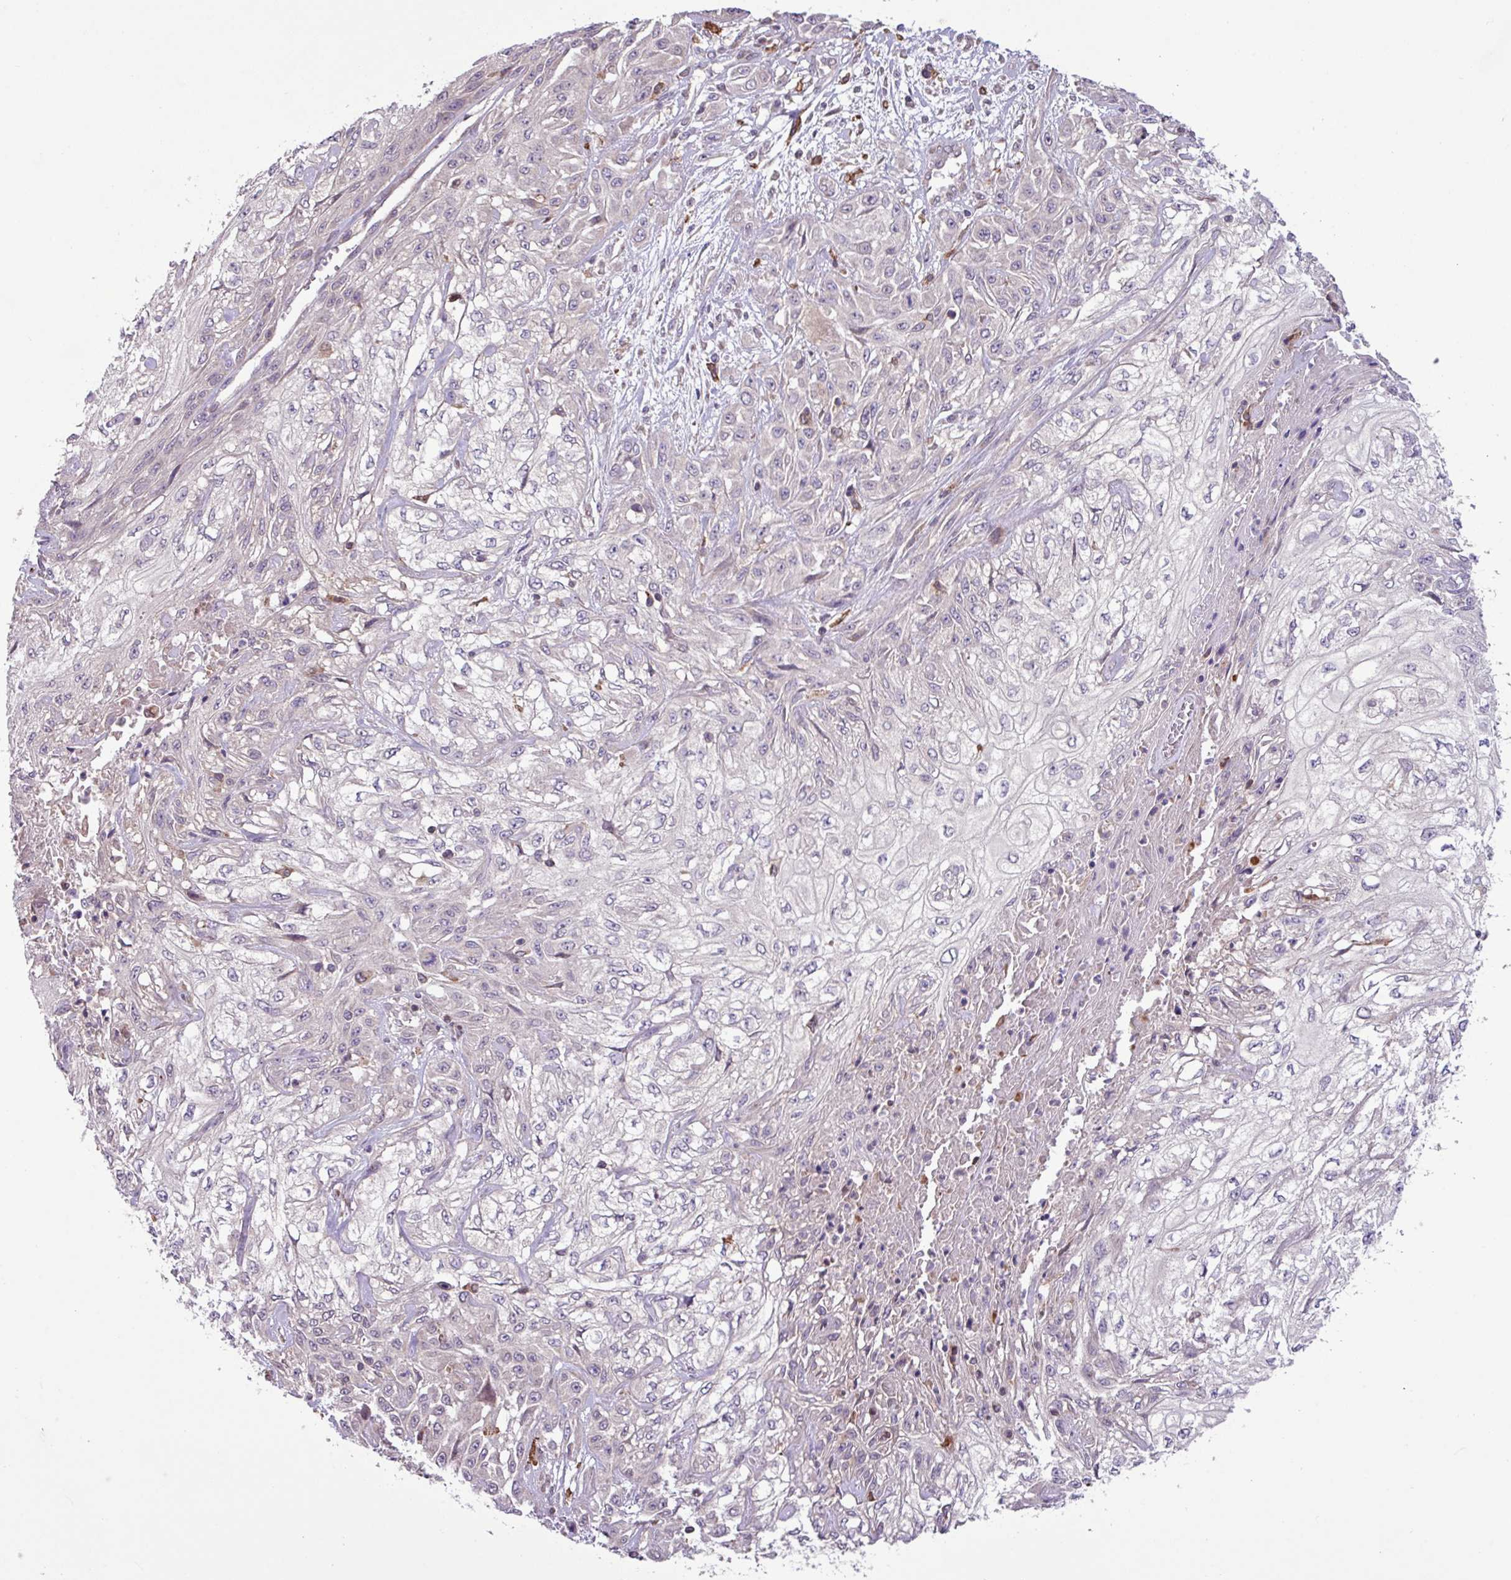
{"staining": {"intensity": "negative", "quantity": "none", "location": "none"}, "tissue": "skin cancer", "cell_type": "Tumor cells", "image_type": "cancer", "snomed": [{"axis": "morphology", "description": "Squamous cell carcinoma, NOS"}, {"axis": "morphology", "description": "Squamous cell carcinoma, metastatic, NOS"}, {"axis": "topography", "description": "Skin"}, {"axis": "topography", "description": "Lymph node"}], "caption": "A high-resolution photomicrograph shows immunohistochemistry staining of squamous cell carcinoma (skin), which exhibits no significant staining in tumor cells. The staining is performed using DAB (3,3'-diaminobenzidine) brown chromogen with nuclei counter-stained in using hematoxylin.", "gene": "ARHGEF25", "patient": {"sex": "male", "age": 75}}